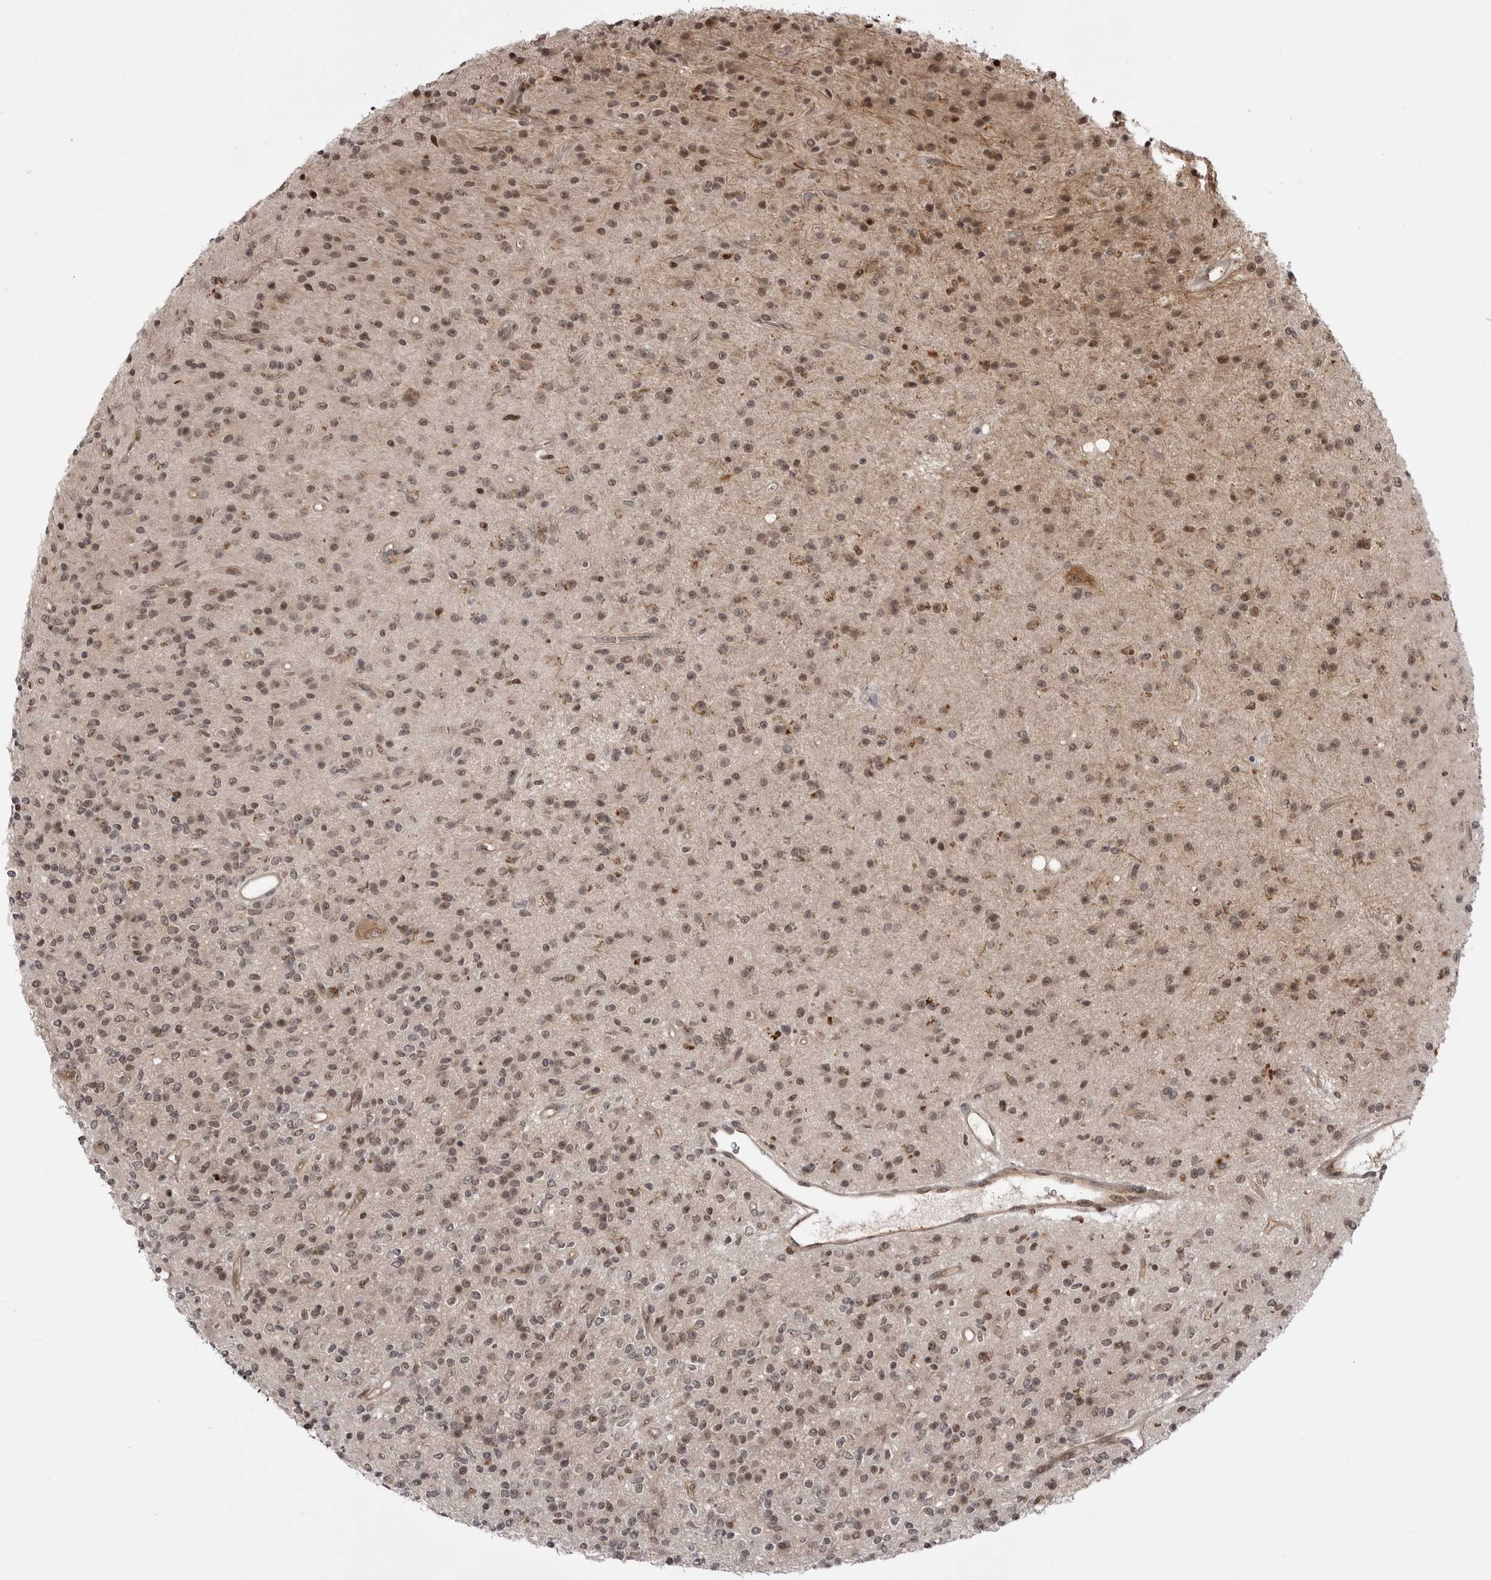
{"staining": {"intensity": "moderate", "quantity": "25%-75%", "location": "nuclear"}, "tissue": "glioma", "cell_type": "Tumor cells", "image_type": "cancer", "snomed": [{"axis": "morphology", "description": "Glioma, malignant, High grade"}, {"axis": "topography", "description": "Brain"}], "caption": "This image exhibits immunohistochemistry (IHC) staining of human malignant high-grade glioma, with medium moderate nuclear expression in about 25%-75% of tumor cells.", "gene": "PTK2B", "patient": {"sex": "male", "age": 34}}